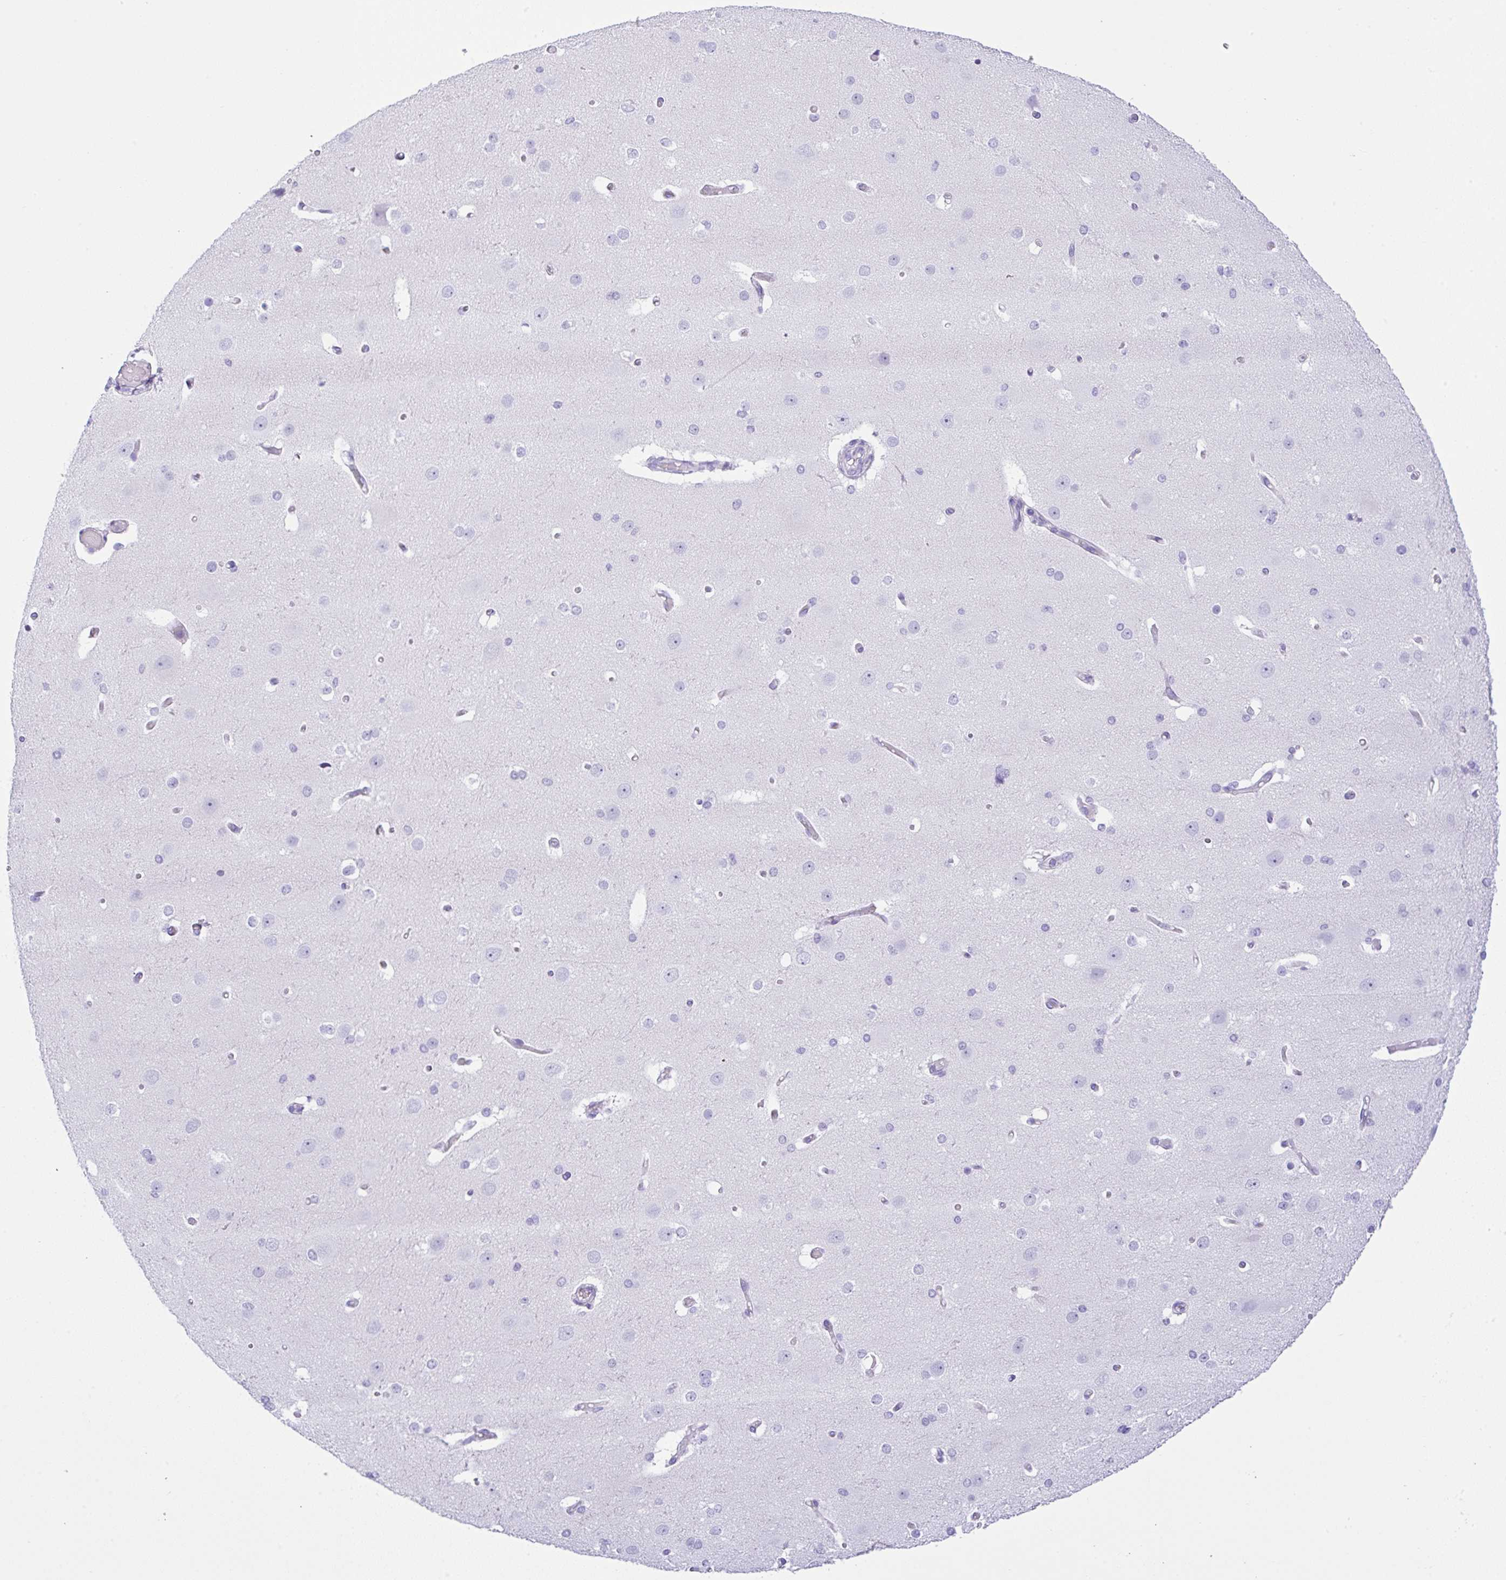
{"staining": {"intensity": "negative", "quantity": "none", "location": "none"}, "tissue": "cerebral cortex", "cell_type": "Endothelial cells", "image_type": "normal", "snomed": [{"axis": "morphology", "description": "Normal tissue, NOS"}, {"axis": "morphology", "description": "Inflammation, NOS"}, {"axis": "topography", "description": "Cerebral cortex"}], "caption": "Endothelial cells show no significant expression in benign cerebral cortex. (DAB immunohistochemistry (IHC) visualized using brightfield microscopy, high magnification).", "gene": "RRM2", "patient": {"sex": "male", "age": 6}}